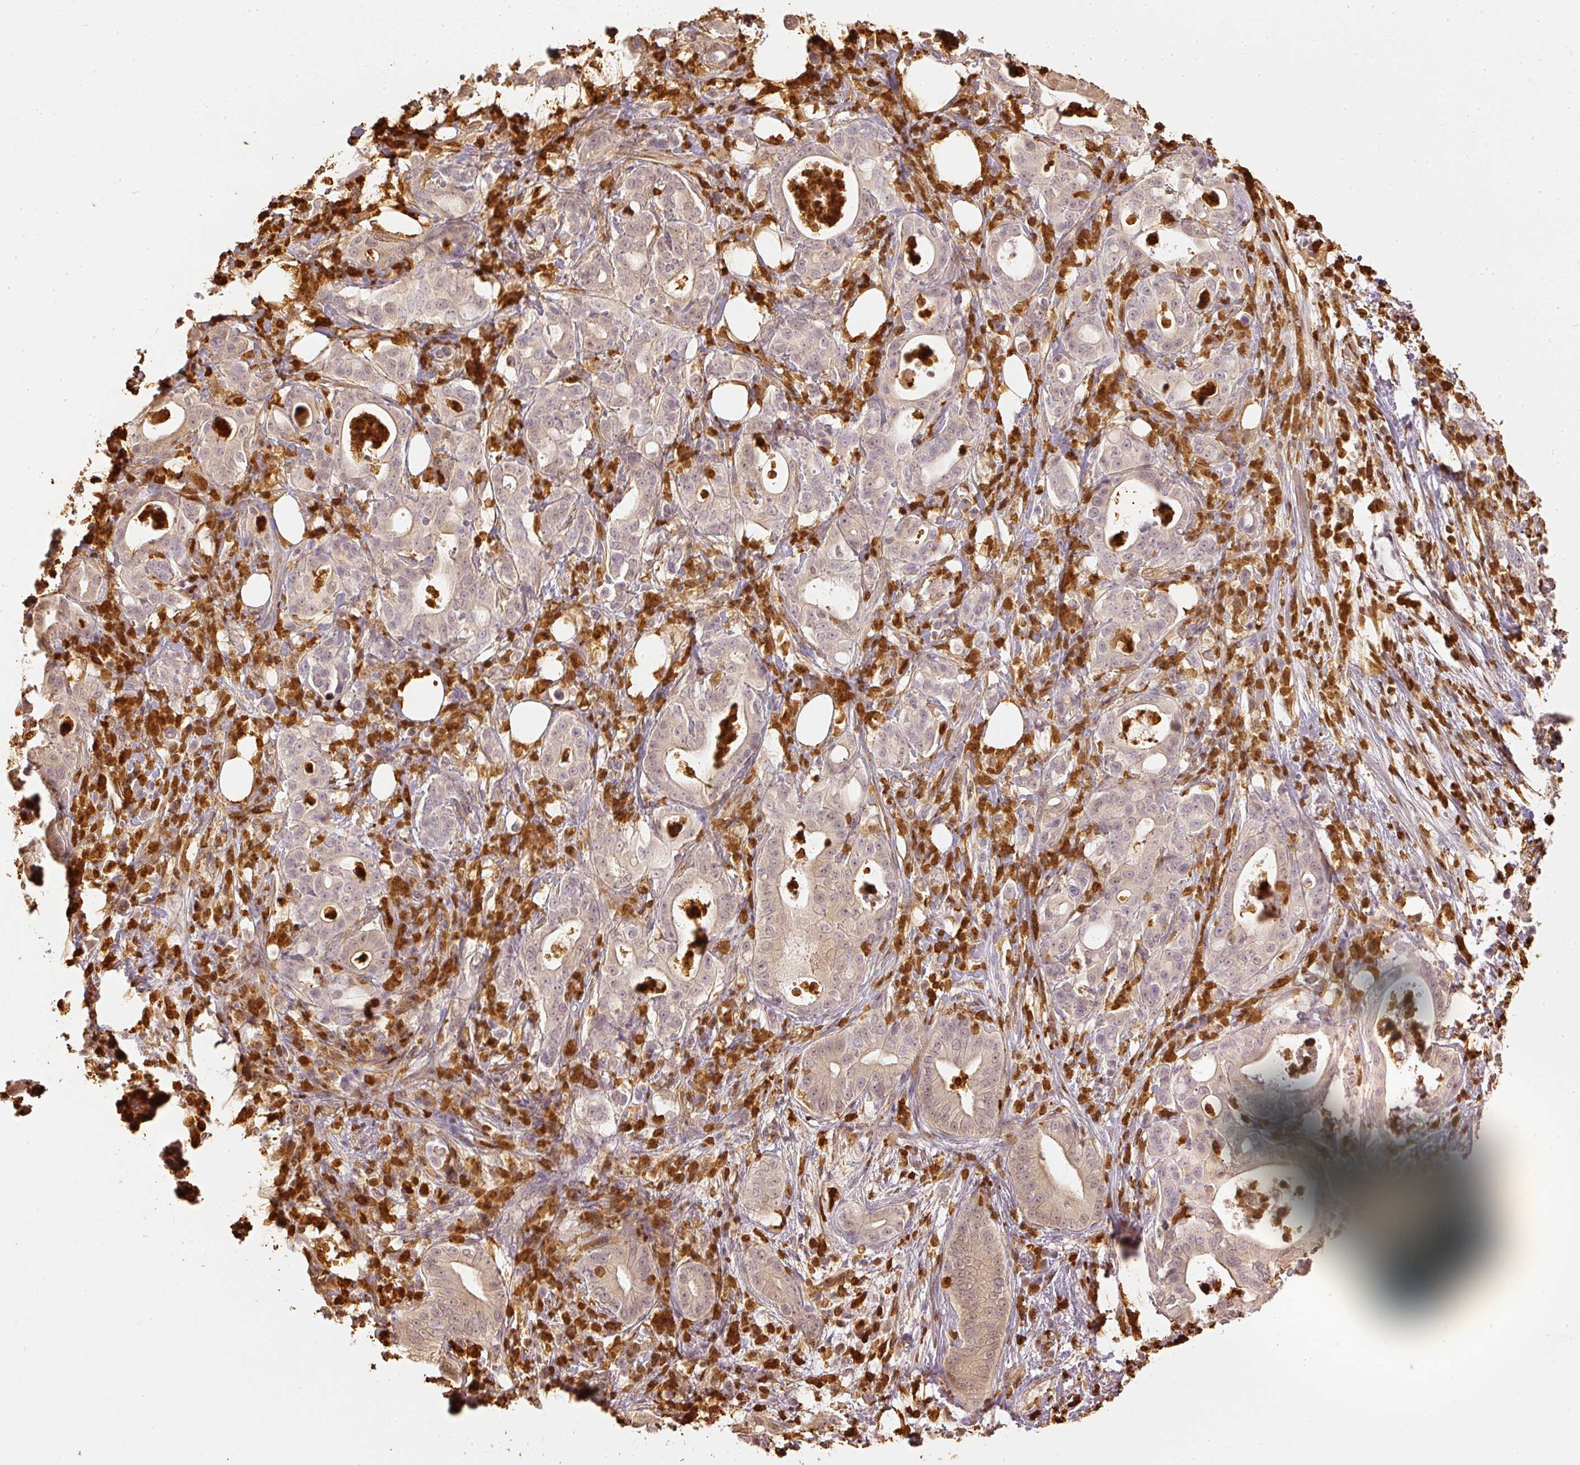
{"staining": {"intensity": "weak", "quantity": "<25%", "location": "cytoplasmic/membranous"}, "tissue": "pancreatic cancer", "cell_type": "Tumor cells", "image_type": "cancer", "snomed": [{"axis": "morphology", "description": "Adenocarcinoma, NOS"}, {"axis": "topography", "description": "Pancreas"}], "caption": "An image of human pancreatic adenocarcinoma is negative for staining in tumor cells.", "gene": "PFN1", "patient": {"sex": "male", "age": 71}}